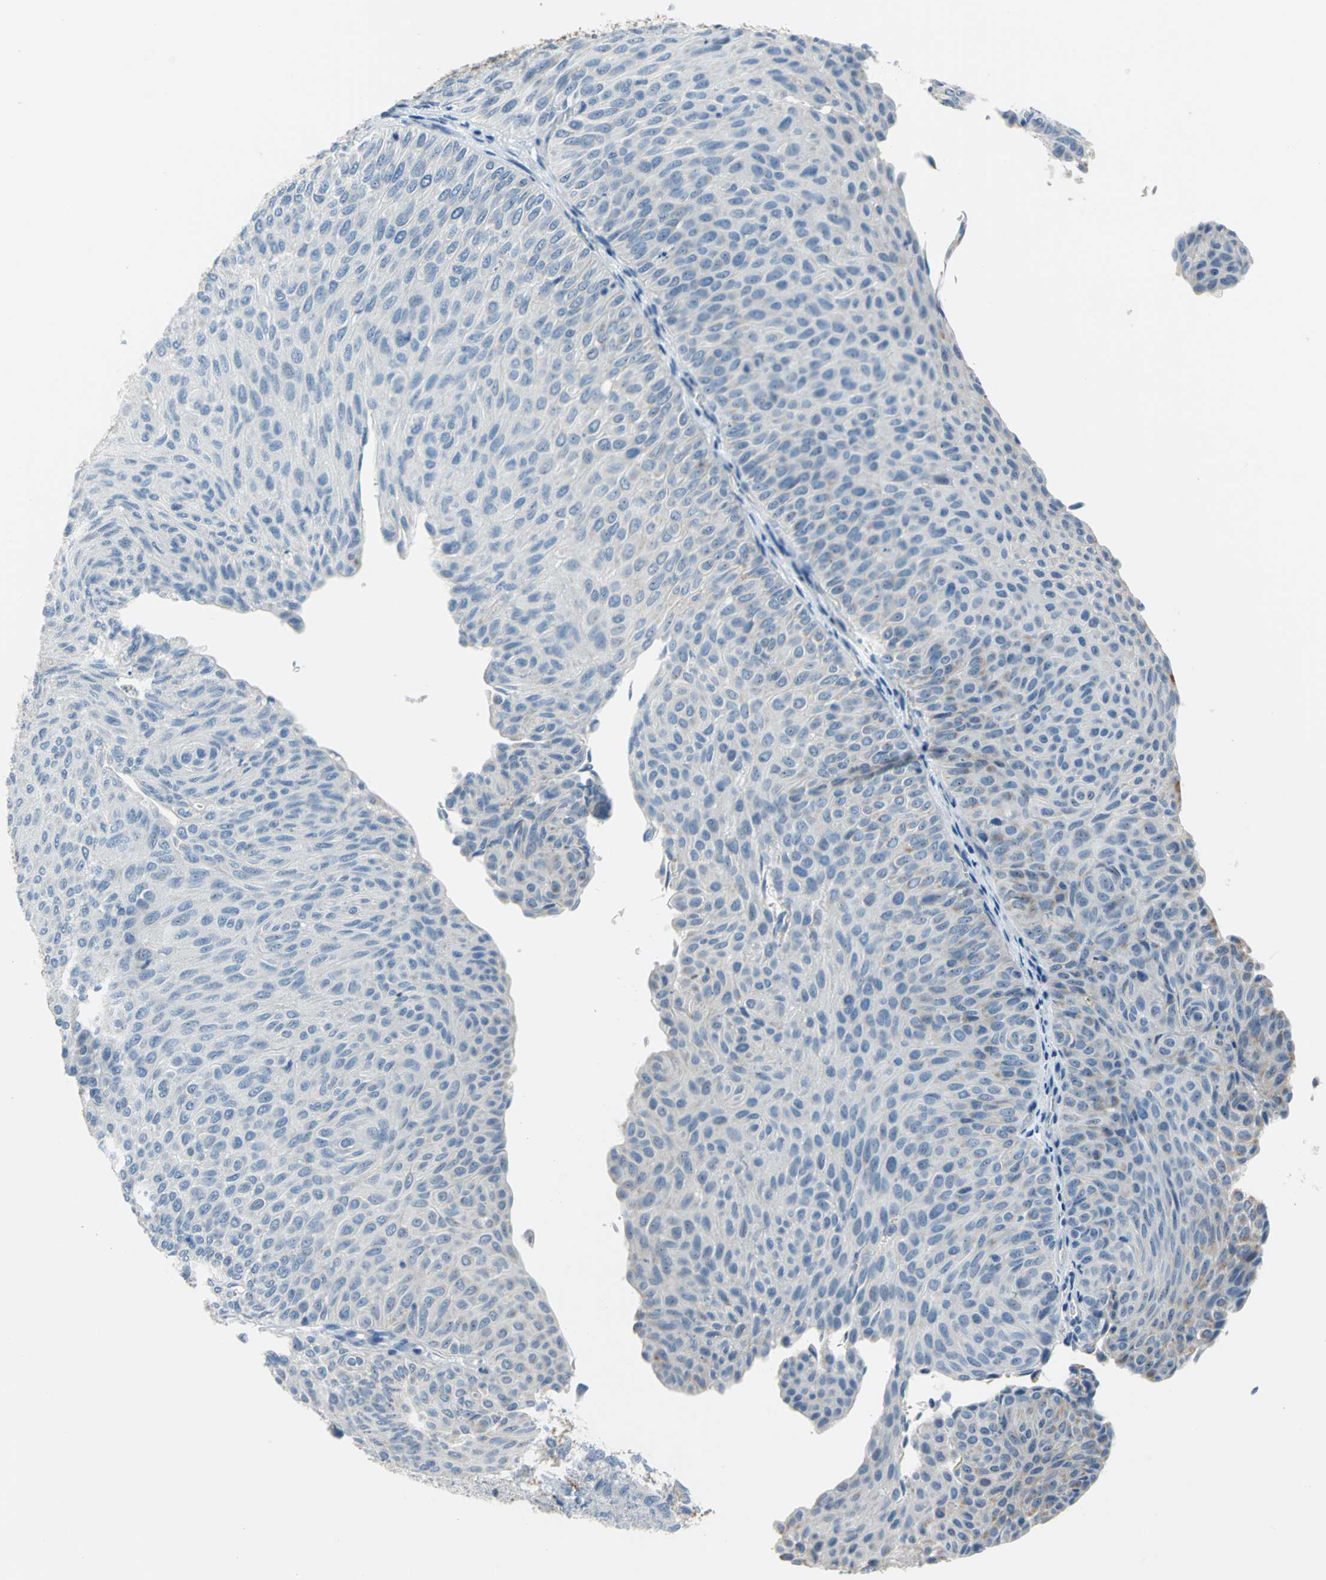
{"staining": {"intensity": "weak", "quantity": "<25%", "location": "cytoplasmic/membranous"}, "tissue": "urothelial cancer", "cell_type": "Tumor cells", "image_type": "cancer", "snomed": [{"axis": "morphology", "description": "Urothelial carcinoma, Low grade"}, {"axis": "topography", "description": "Urinary bladder"}], "caption": "Immunohistochemistry (IHC) photomicrograph of neoplastic tissue: urothelial carcinoma (low-grade) stained with DAB (3,3'-diaminobenzidine) displays no significant protein expression in tumor cells.", "gene": "MUC4", "patient": {"sex": "male", "age": 78}}